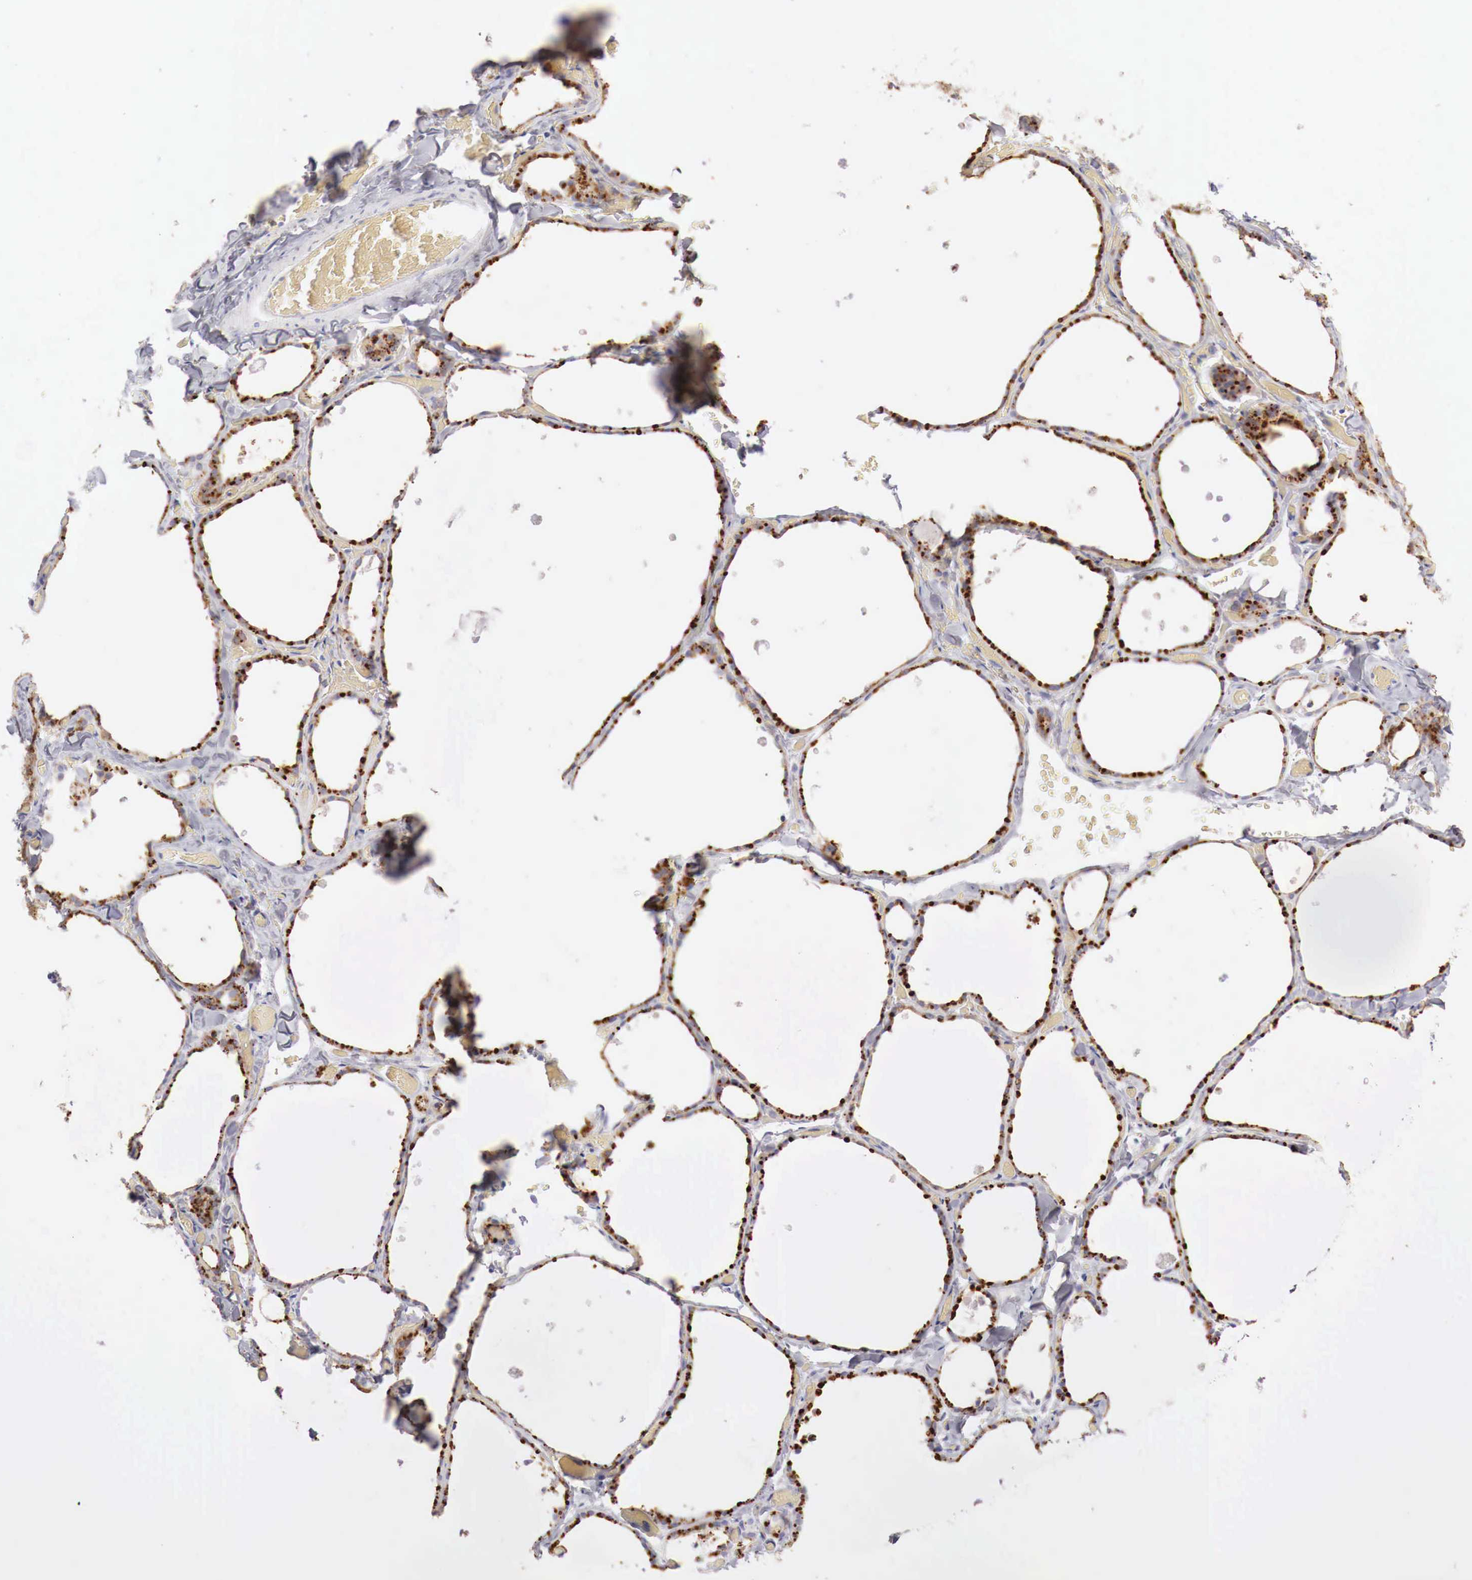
{"staining": {"intensity": "moderate", "quantity": ">75%", "location": "cytoplasmic/membranous"}, "tissue": "thyroid gland", "cell_type": "Glandular cells", "image_type": "normal", "snomed": [{"axis": "morphology", "description": "Normal tissue, NOS"}, {"axis": "topography", "description": "Thyroid gland"}], "caption": "The histopathology image reveals staining of unremarkable thyroid gland, revealing moderate cytoplasmic/membranous protein staining (brown color) within glandular cells. (brown staining indicates protein expression, while blue staining denotes nuclei).", "gene": "GLA", "patient": {"sex": "male", "age": 34}}